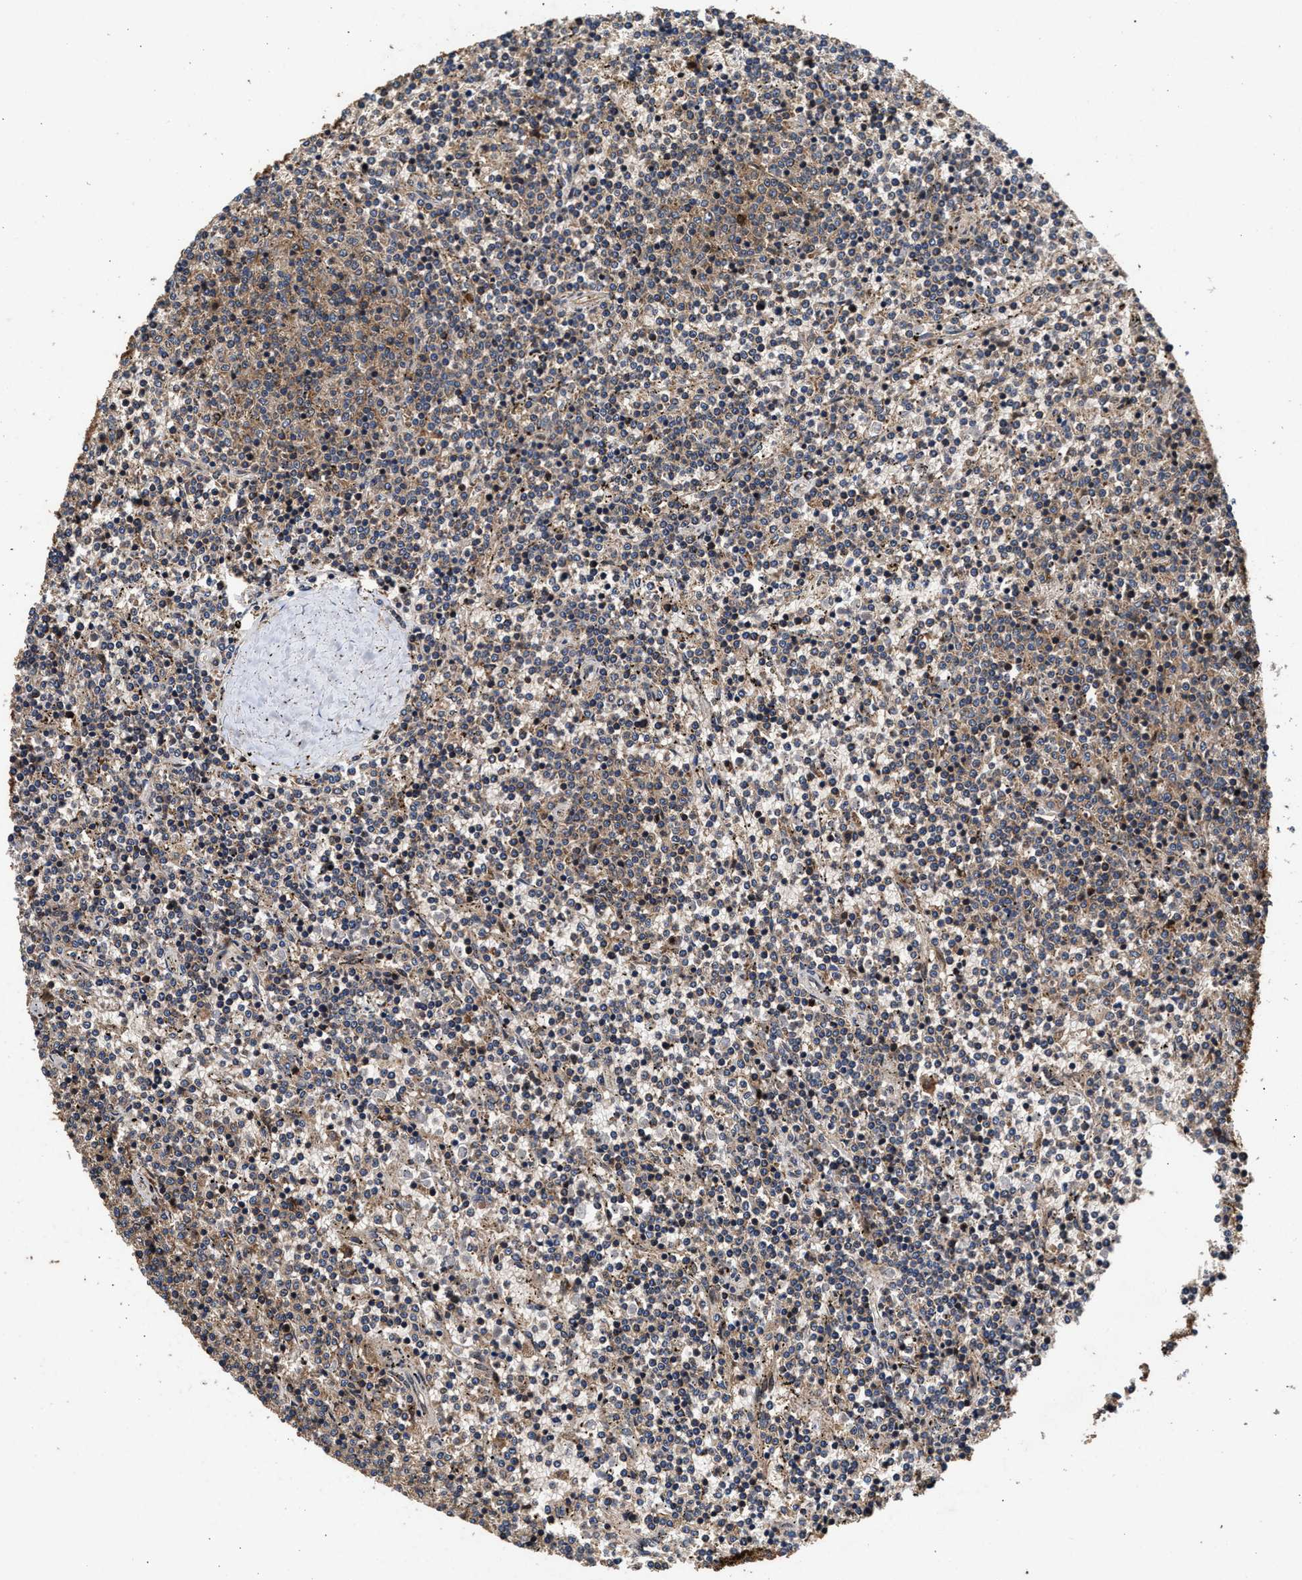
{"staining": {"intensity": "weak", "quantity": "25%-75%", "location": "cytoplasmic/membranous"}, "tissue": "lymphoma", "cell_type": "Tumor cells", "image_type": "cancer", "snomed": [{"axis": "morphology", "description": "Malignant lymphoma, non-Hodgkin's type, Low grade"}, {"axis": "topography", "description": "Spleen"}], "caption": "High-power microscopy captured an immunohistochemistry micrograph of lymphoma, revealing weak cytoplasmic/membranous positivity in about 25%-75% of tumor cells.", "gene": "NFKB2", "patient": {"sex": "female", "age": 50}}